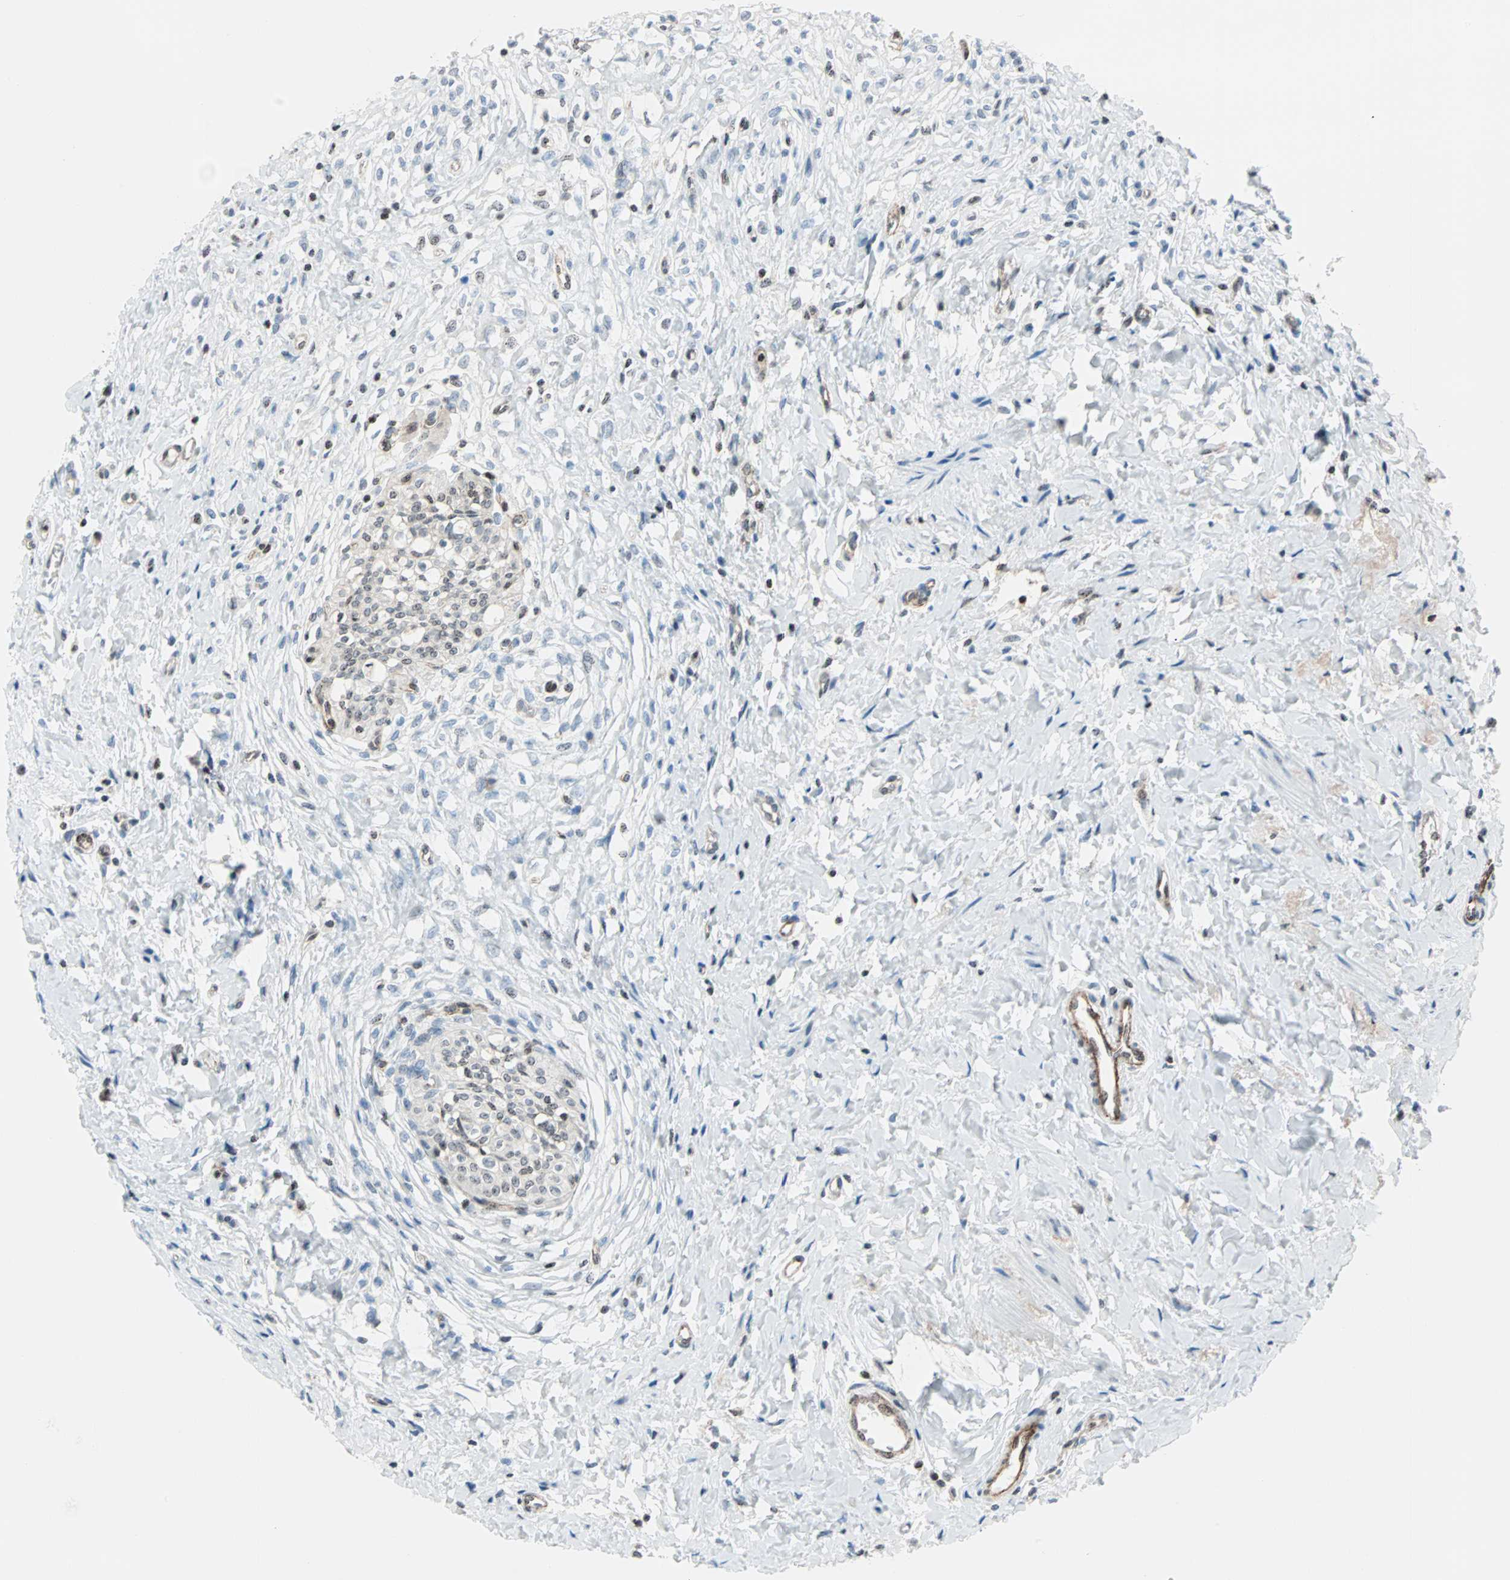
{"staining": {"intensity": "weak", "quantity": ">75%", "location": "nuclear"}, "tissue": "urinary bladder", "cell_type": "Urothelial cells", "image_type": "normal", "snomed": [{"axis": "morphology", "description": "Normal tissue, NOS"}, {"axis": "morphology", "description": "Inflammation, NOS"}, {"axis": "topography", "description": "Urinary bladder"}], "caption": "Benign urinary bladder was stained to show a protein in brown. There is low levels of weak nuclear positivity in approximately >75% of urothelial cells. (DAB (3,3'-diaminobenzidine) IHC, brown staining for protein, blue staining for nuclei).", "gene": "CENPA", "patient": {"sex": "female", "age": 80}}